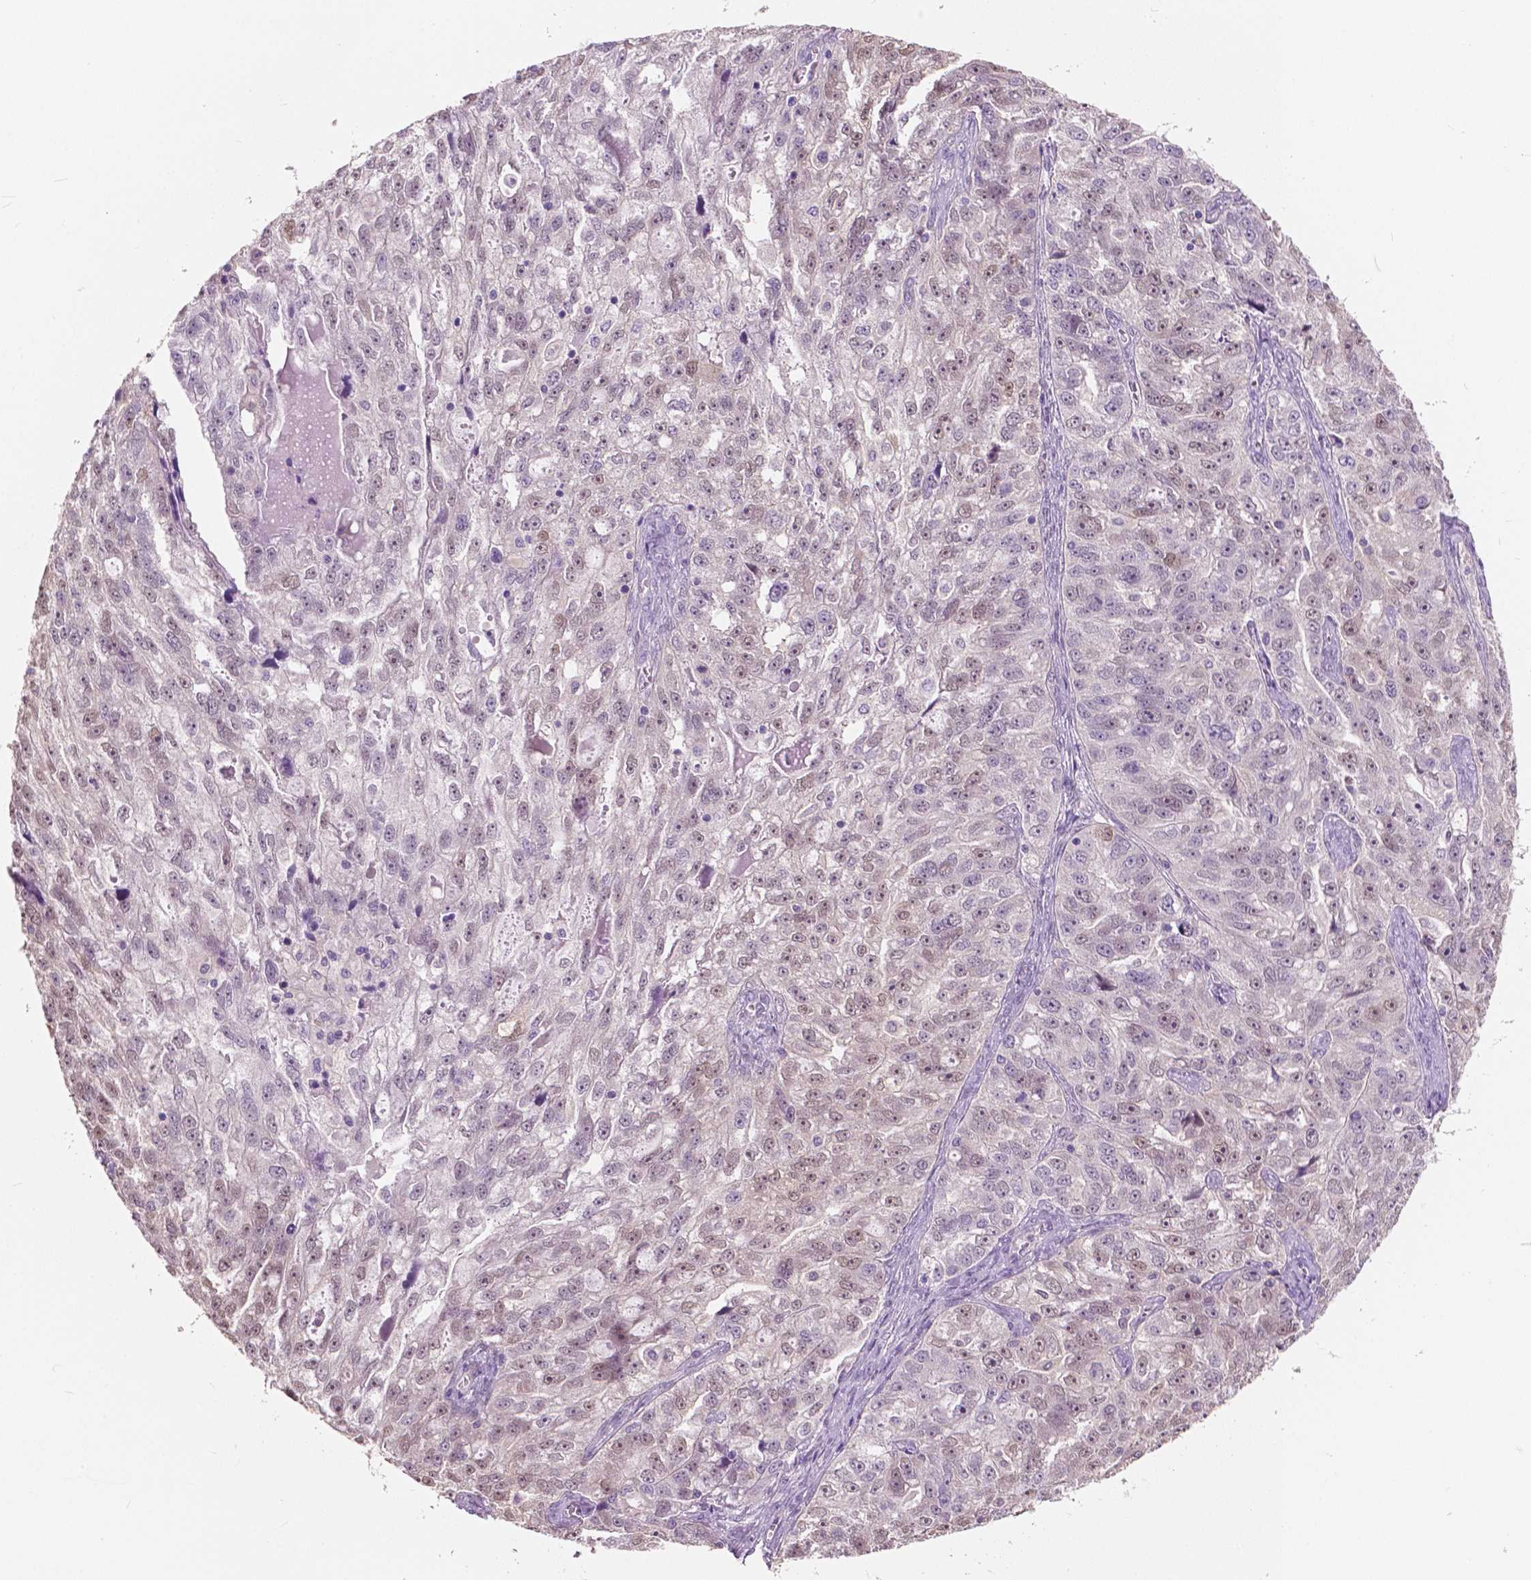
{"staining": {"intensity": "weak", "quantity": "25%-75%", "location": "nuclear"}, "tissue": "ovarian cancer", "cell_type": "Tumor cells", "image_type": "cancer", "snomed": [{"axis": "morphology", "description": "Cystadenocarcinoma, serous, NOS"}, {"axis": "topography", "description": "Ovary"}], "caption": "Approximately 25%-75% of tumor cells in ovarian cancer show weak nuclear protein staining as visualized by brown immunohistochemical staining.", "gene": "TKFC", "patient": {"sex": "female", "age": 51}}